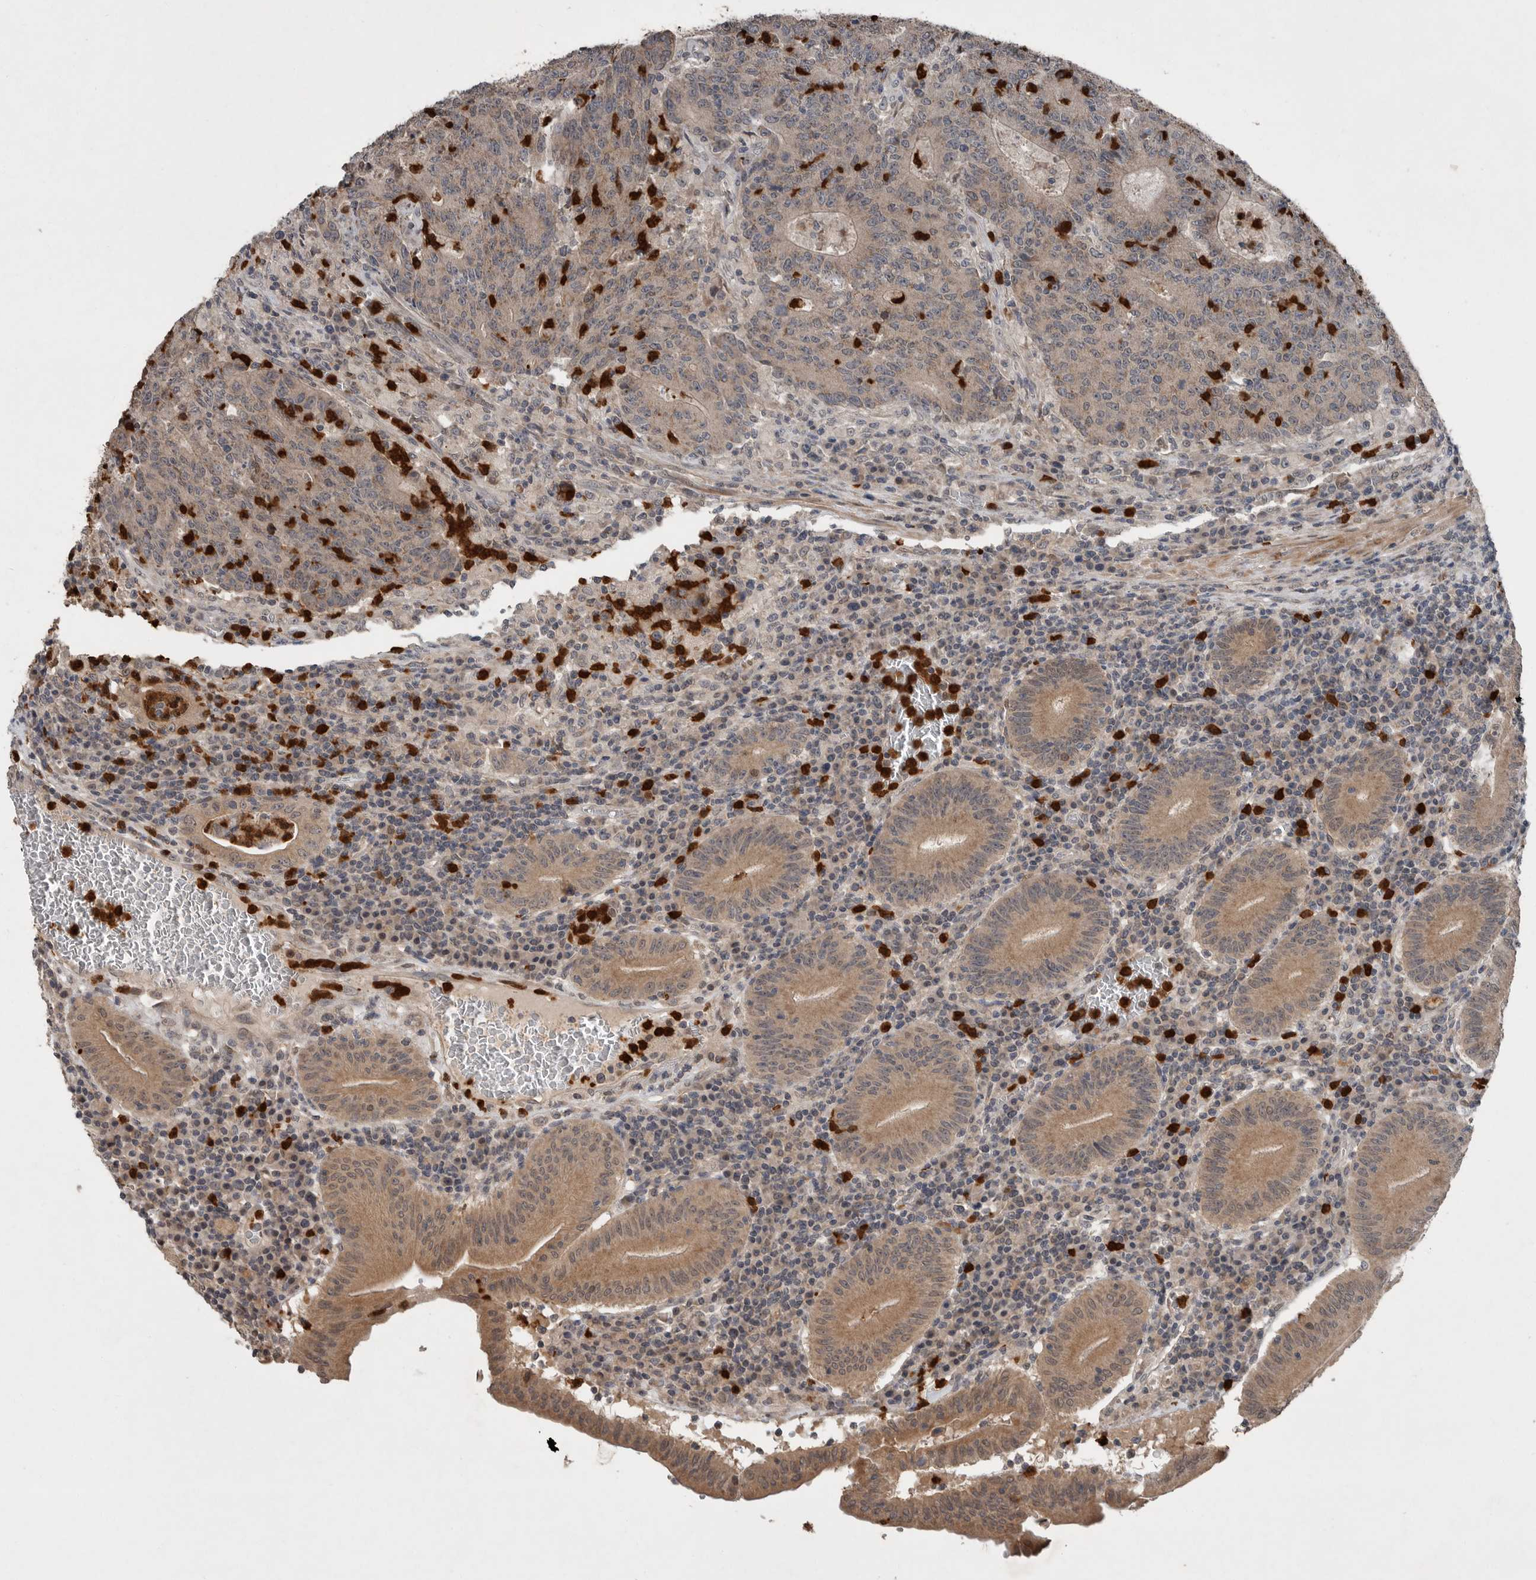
{"staining": {"intensity": "weak", "quantity": ">75%", "location": "cytoplasmic/membranous"}, "tissue": "colorectal cancer", "cell_type": "Tumor cells", "image_type": "cancer", "snomed": [{"axis": "morphology", "description": "Adenocarcinoma, NOS"}, {"axis": "topography", "description": "Colon"}], "caption": "Brown immunohistochemical staining in colorectal cancer reveals weak cytoplasmic/membranous expression in about >75% of tumor cells.", "gene": "SCP2", "patient": {"sex": "female", "age": 75}}